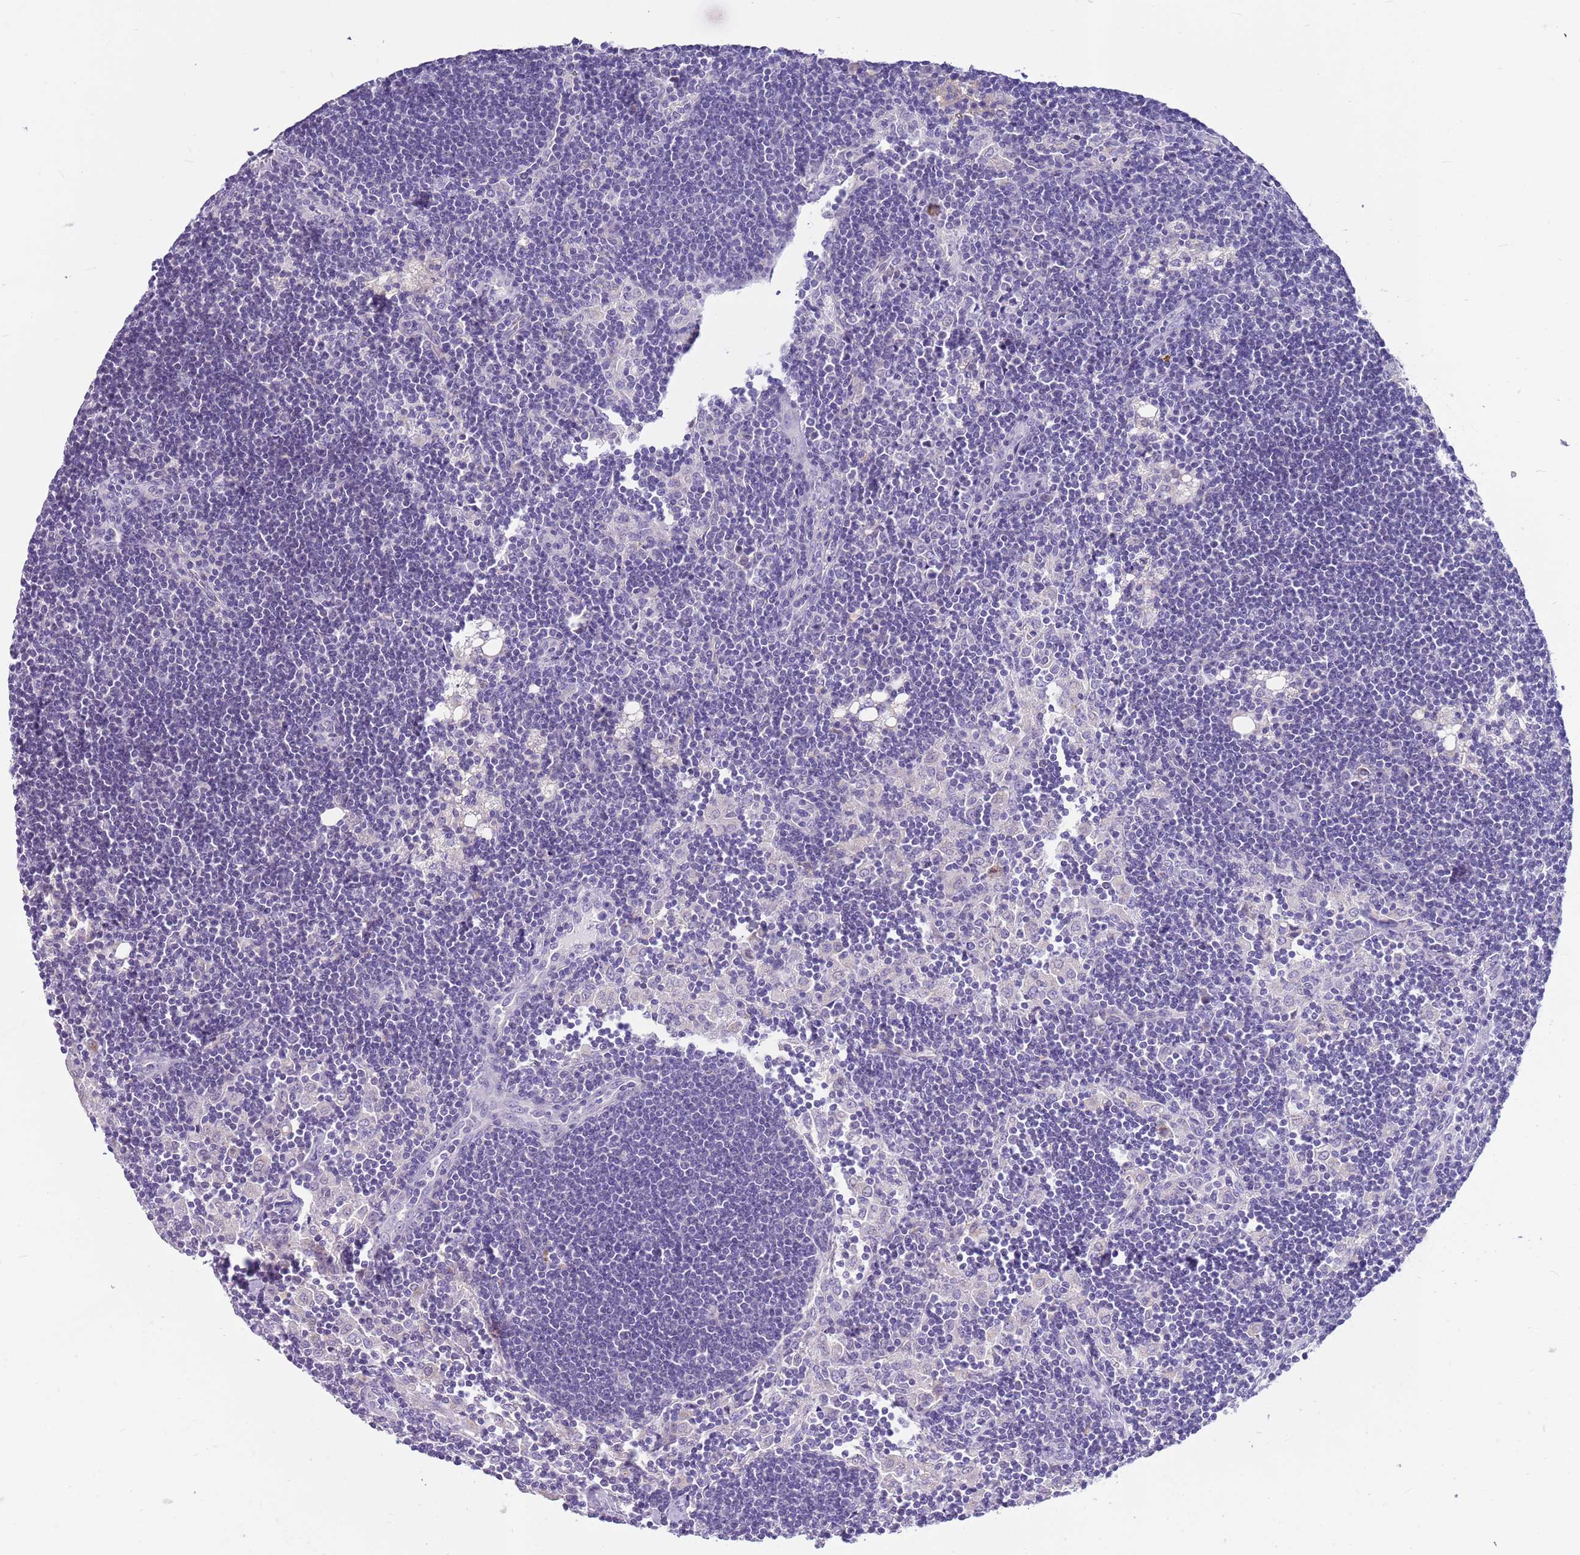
{"staining": {"intensity": "negative", "quantity": "none", "location": "none"}, "tissue": "lymph node", "cell_type": "Germinal center cells", "image_type": "normal", "snomed": [{"axis": "morphology", "description": "Normal tissue, NOS"}, {"axis": "topography", "description": "Lymph node"}], "caption": "Human lymph node stained for a protein using IHC shows no staining in germinal center cells.", "gene": "BRMS1L", "patient": {"sex": "male", "age": 24}}